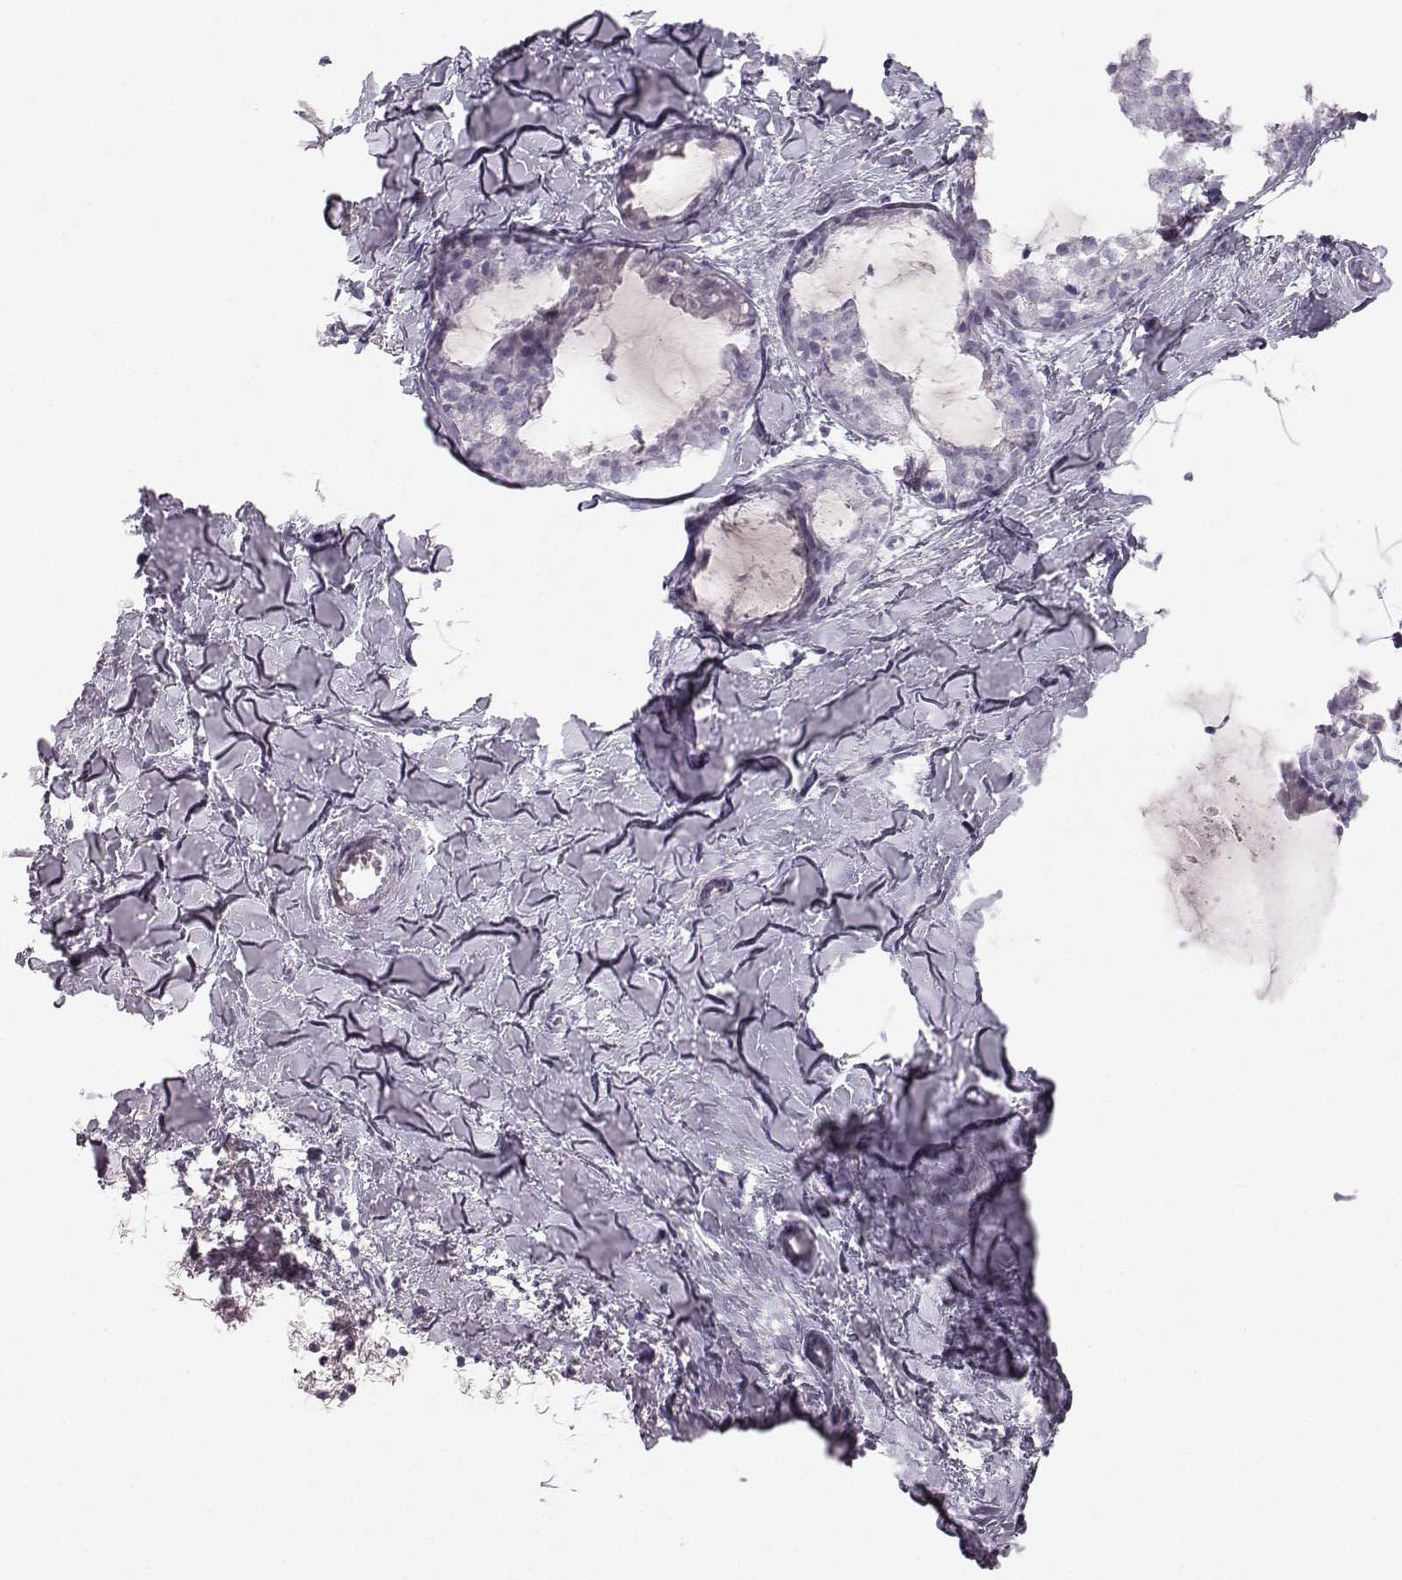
{"staining": {"intensity": "weak", "quantity": "<25%", "location": "cytoplasmic/membranous"}, "tissue": "breast cancer", "cell_type": "Tumor cells", "image_type": "cancer", "snomed": [{"axis": "morphology", "description": "Duct carcinoma"}, {"axis": "topography", "description": "Breast"}], "caption": "This is an immunohistochemistry (IHC) micrograph of breast invasive ductal carcinoma. There is no expression in tumor cells.", "gene": "CASR", "patient": {"sex": "female", "age": 40}}